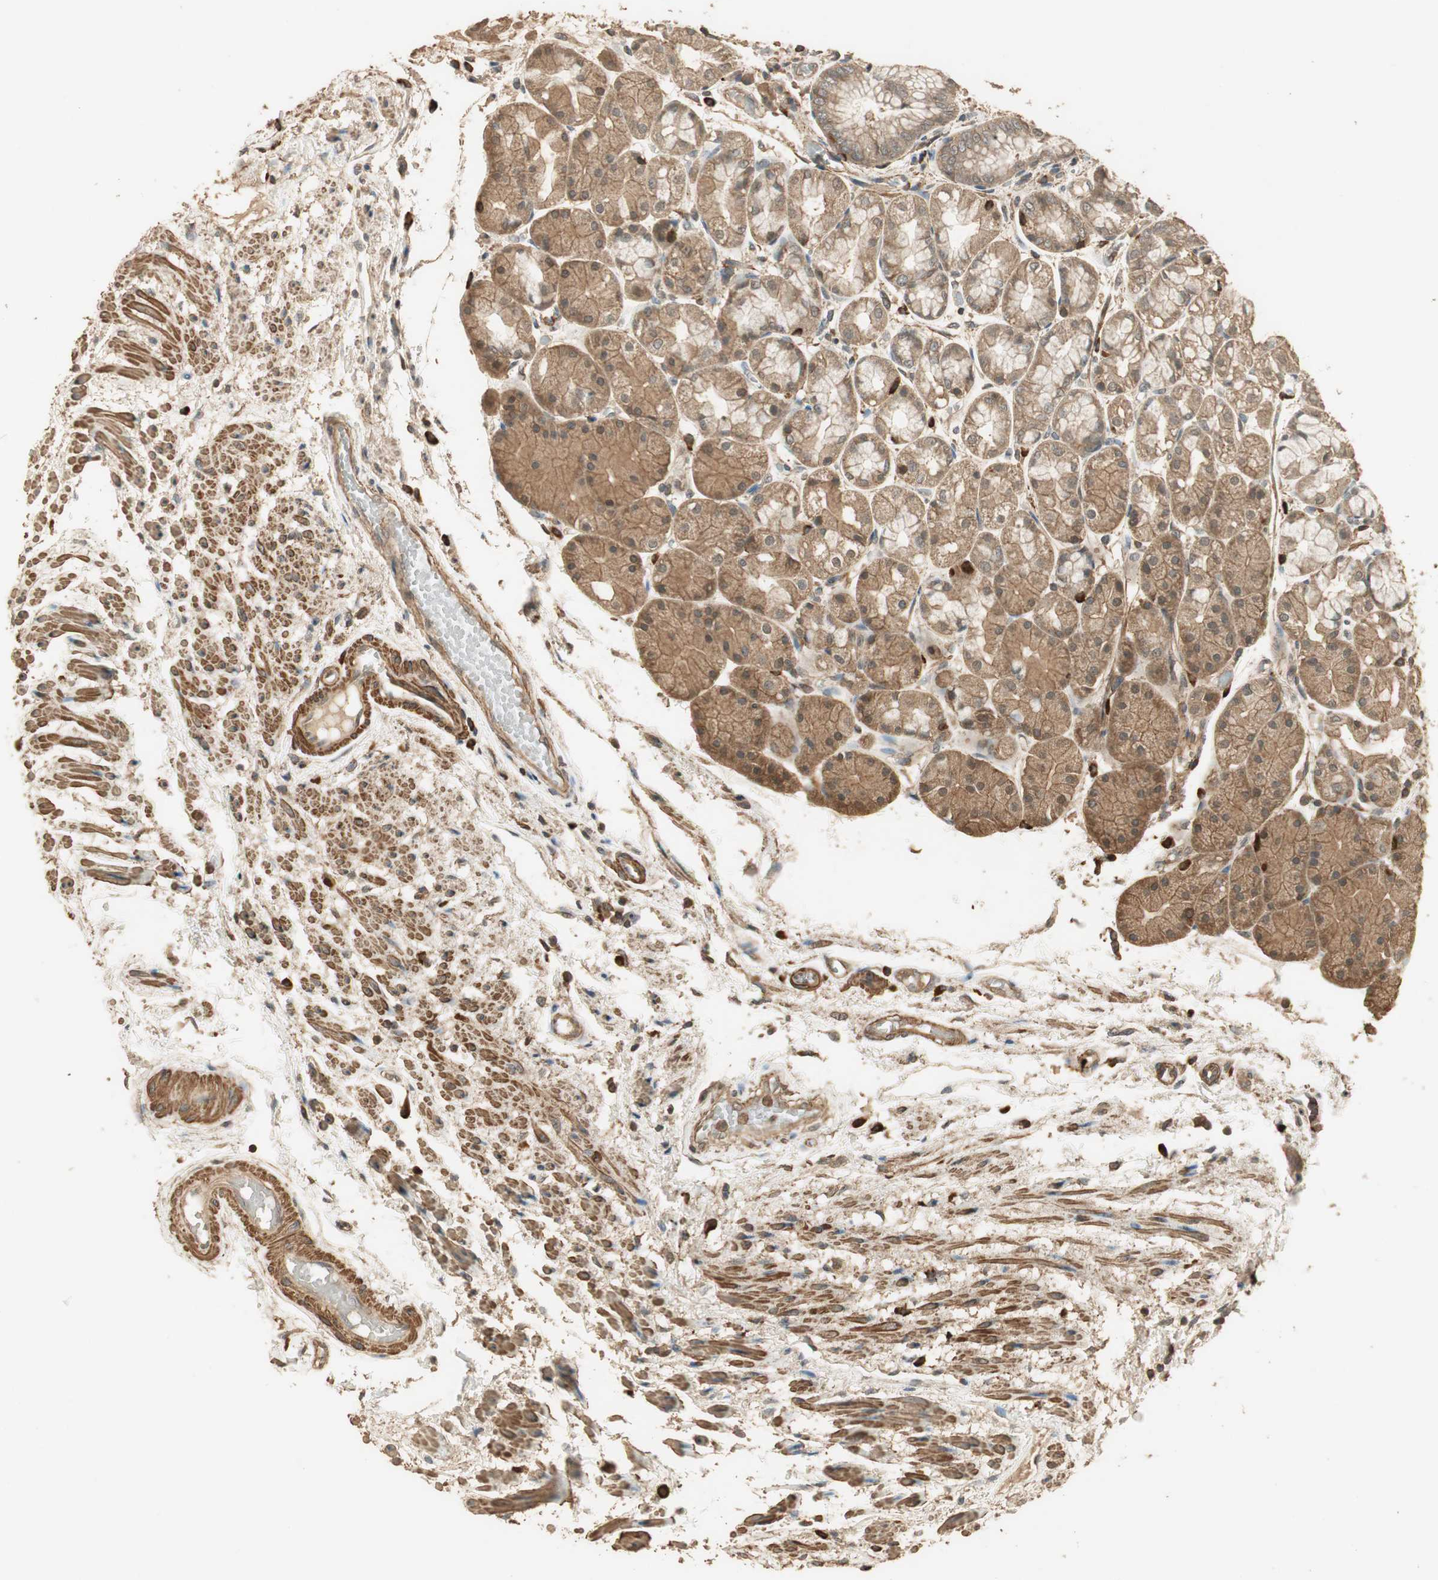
{"staining": {"intensity": "strong", "quantity": ">75%", "location": "cytoplasmic/membranous"}, "tissue": "stomach", "cell_type": "Glandular cells", "image_type": "normal", "snomed": [{"axis": "morphology", "description": "Normal tissue, NOS"}, {"axis": "topography", "description": "Stomach, upper"}], "caption": "This is a histology image of immunohistochemistry staining of benign stomach, which shows strong expression in the cytoplasmic/membranous of glandular cells.", "gene": "USP2", "patient": {"sex": "male", "age": 72}}